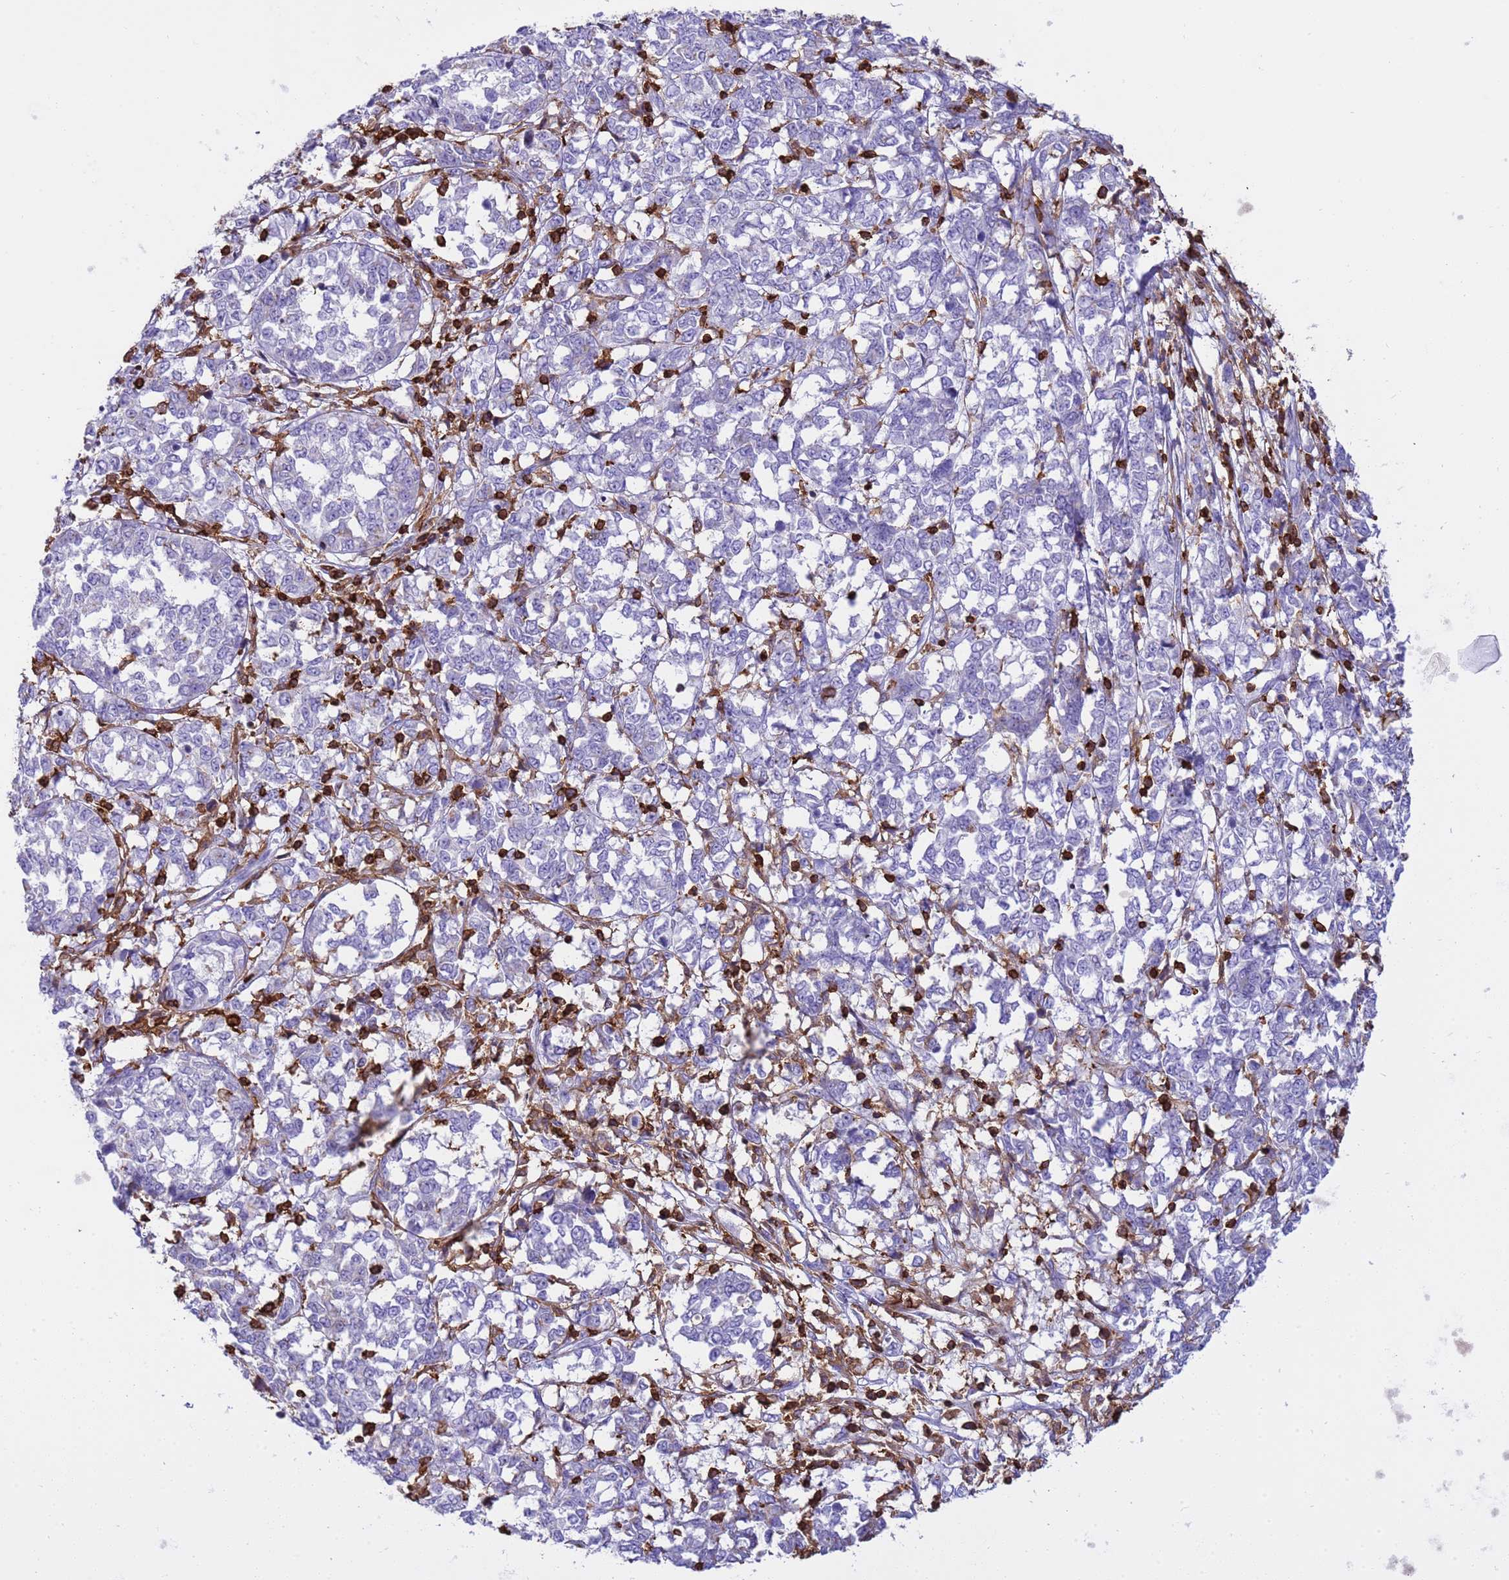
{"staining": {"intensity": "negative", "quantity": "none", "location": "none"}, "tissue": "melanoma", "cell_type": "Tumor cells", "image_type": "cancer", "snomed": [{"axis": "morphology", "description": "Malignant melanoma, NOS"}, {"axis": "topography", "description": "Skin"}], "caption": "Human melanoma stained for a protein using immunohistochemistry exhibits no expression in tumor cells.", "gene": "IRF5", "patient": {"sex": "female", "age": 72}}